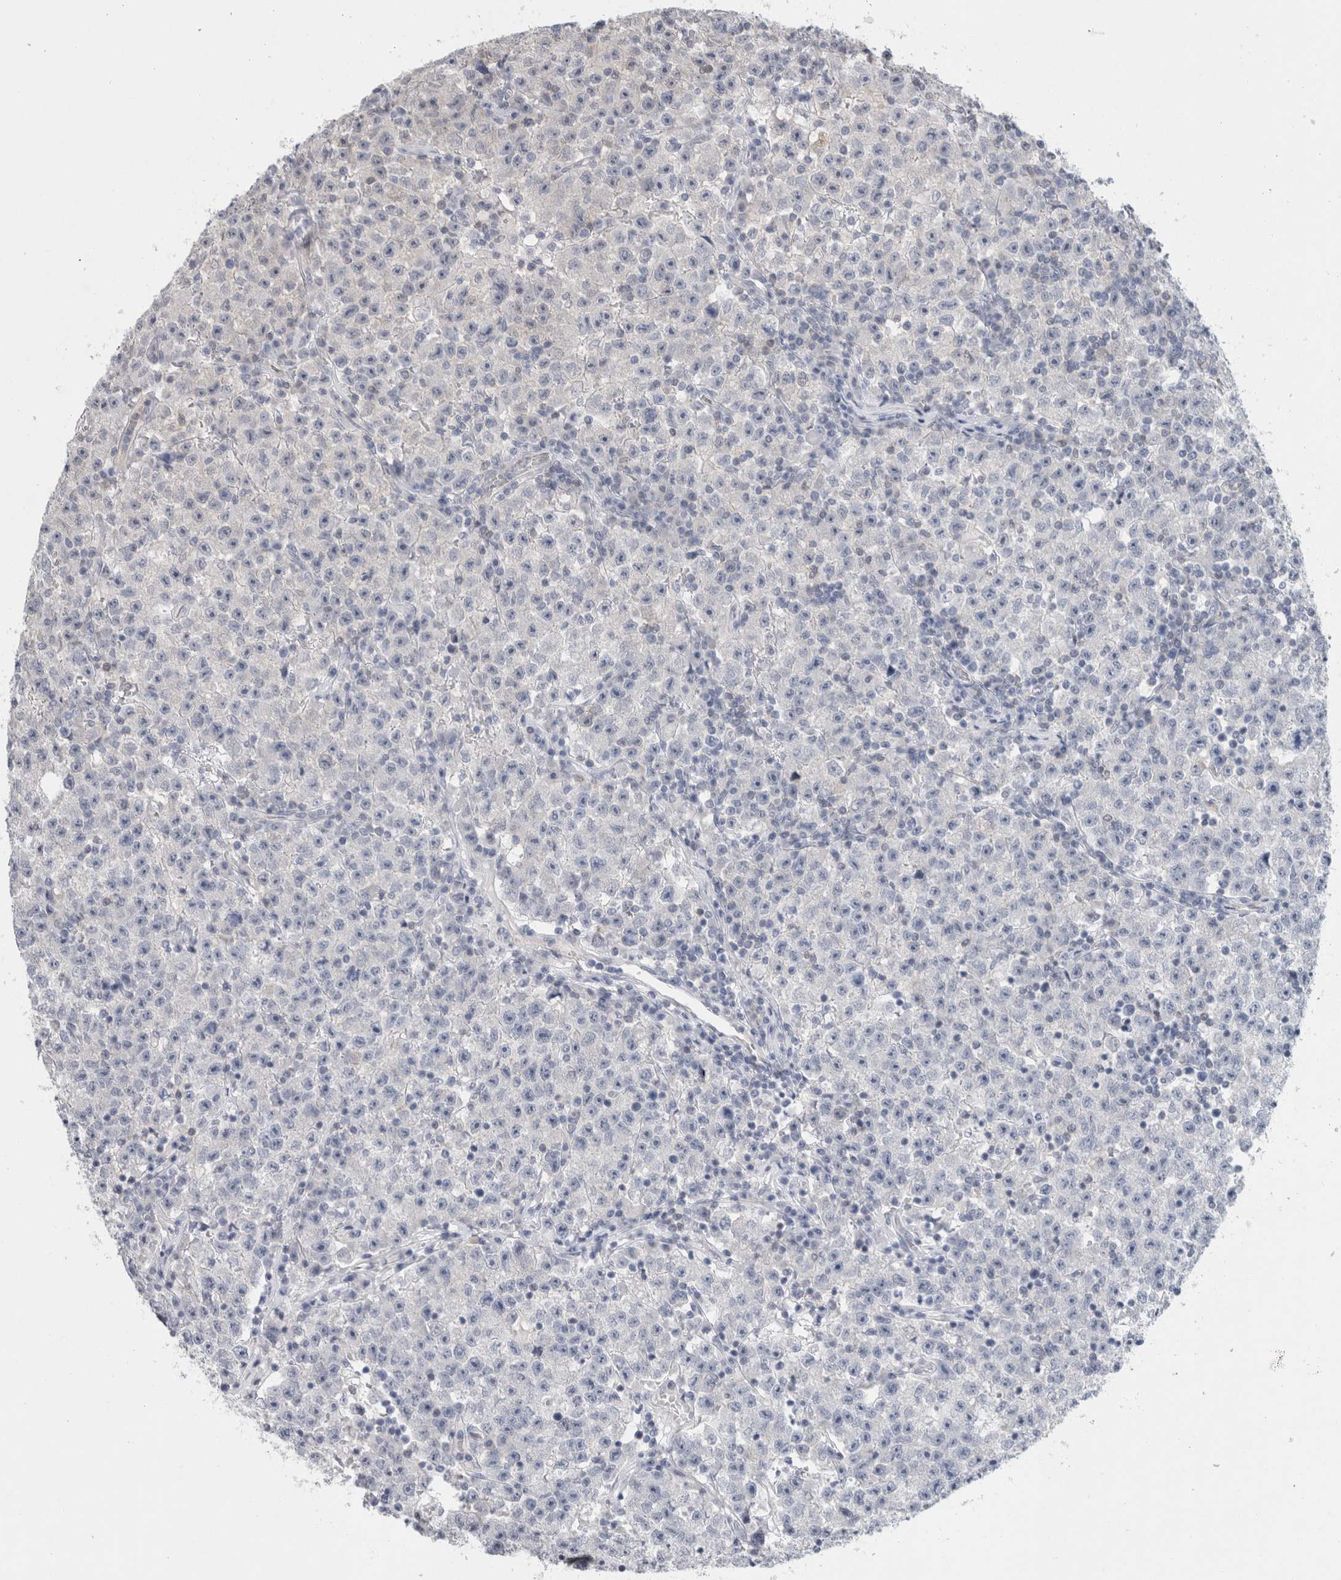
{"staining": {"intensity": "negative", "quantity": "none", "location": "none"}, "tissue": "testis cancer", "cell_type": "Tumor cells", "image_type": "cancer", "snomed": [{"axis": "morphology", "description": "Seminoma, NOS"}, {"axis": "topography", "description": "Testis"}], "caption": "There is no significant positivity in tumor cells of testis cancer (seminoma). (DAB (3,3'-diaminobenzidine) immunohistochemistry (IHC) with hematoxylin counter stain).", "gene": "CASP6", "patient": {"sex": "male", "age": 22}}